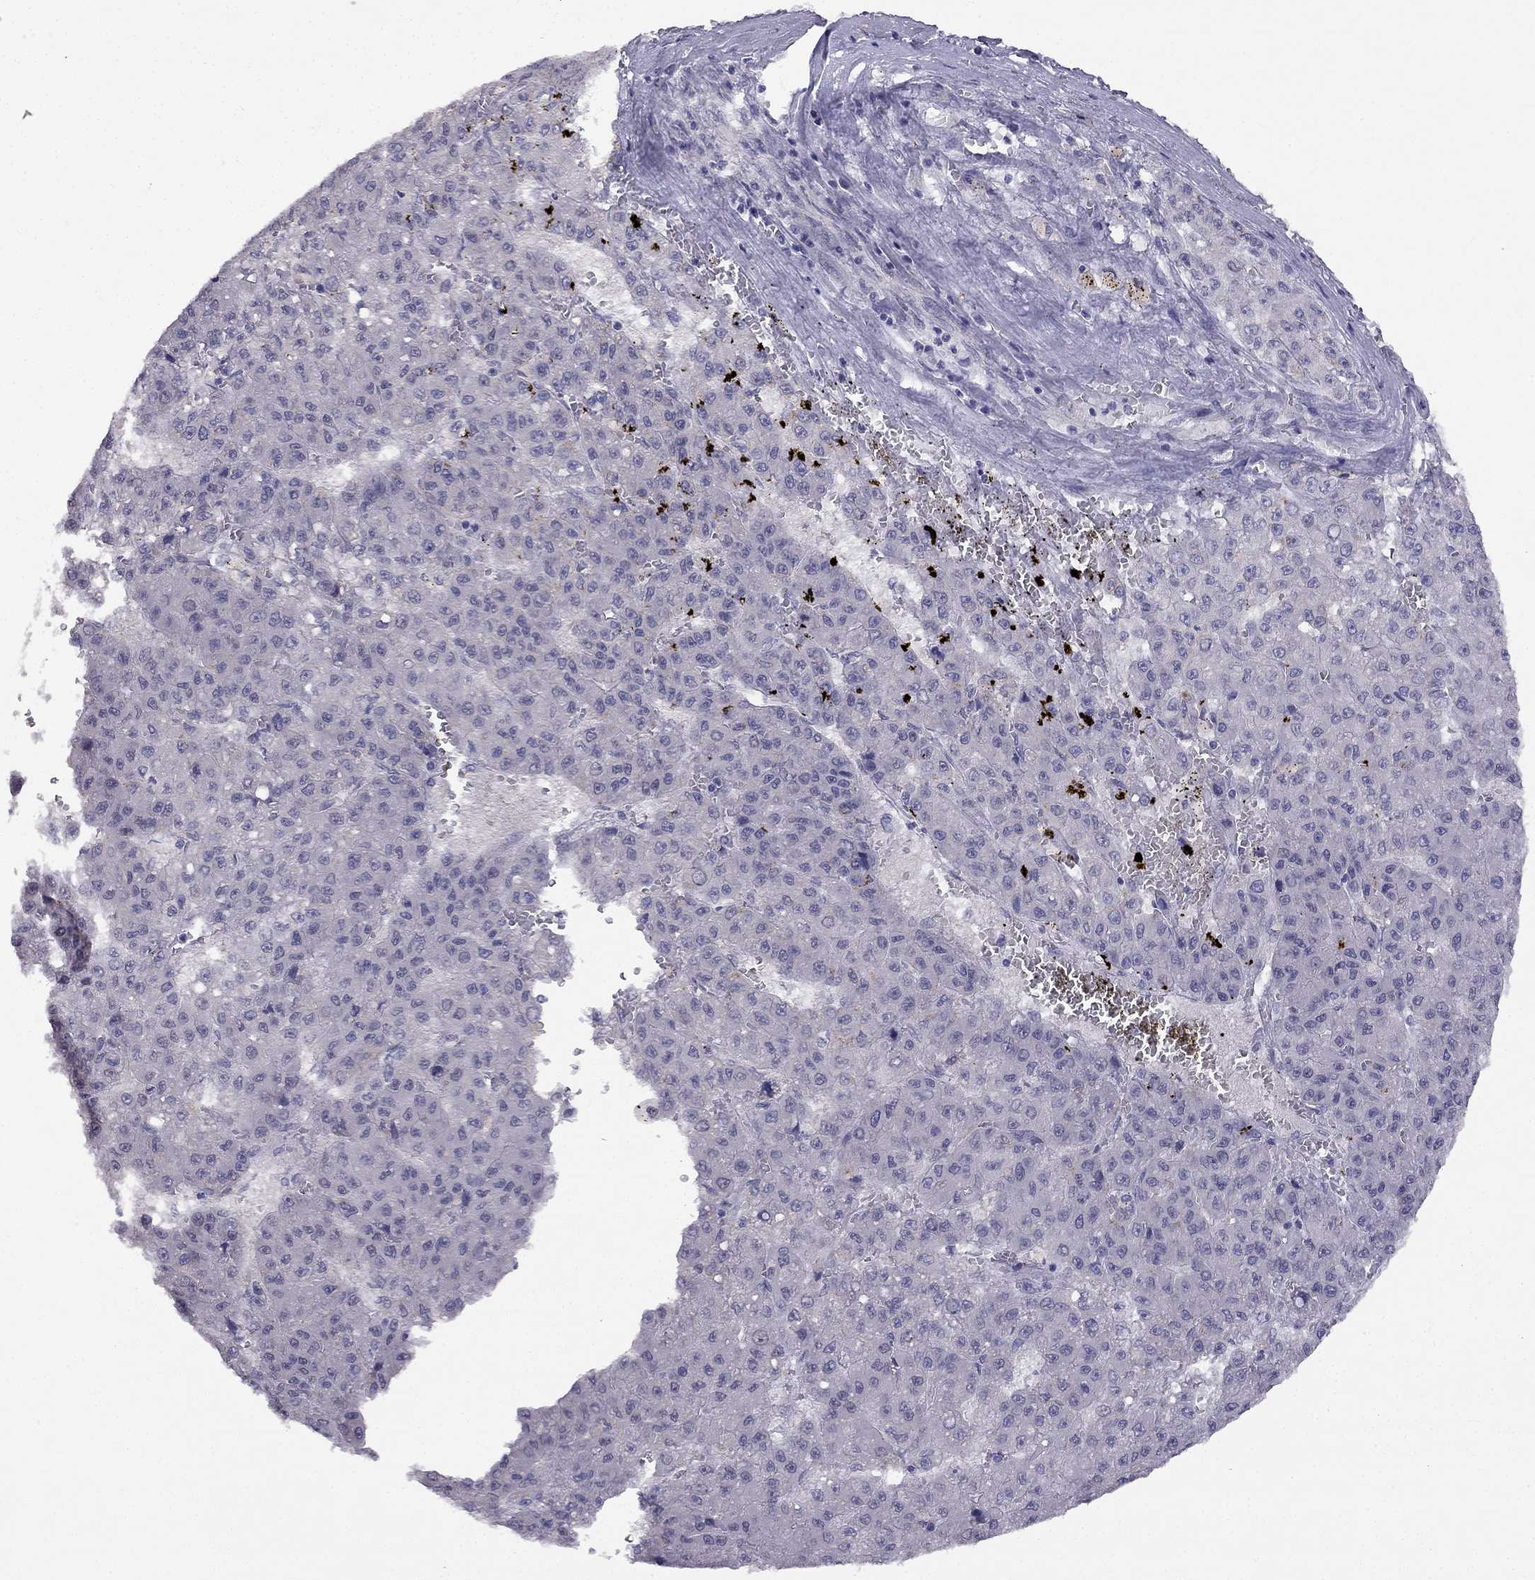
{"staining": {"intensity": "negative", "quantity": "none", "location": "none"}, "tissue": "liver cancer", "cell_type": "Tumor cells", "image_type": "cancer", "snomed": [{"axis": "morphology", "description": "Carcinoma, Hepatocellular, NOS"}, {"axis": "topography", "description": "Liver"}], "caption": "IHC of human liver cancer displays no staining in tumor cells.", "gene": "C16orf89", "patient": {"sex": "male", "age": 70}}